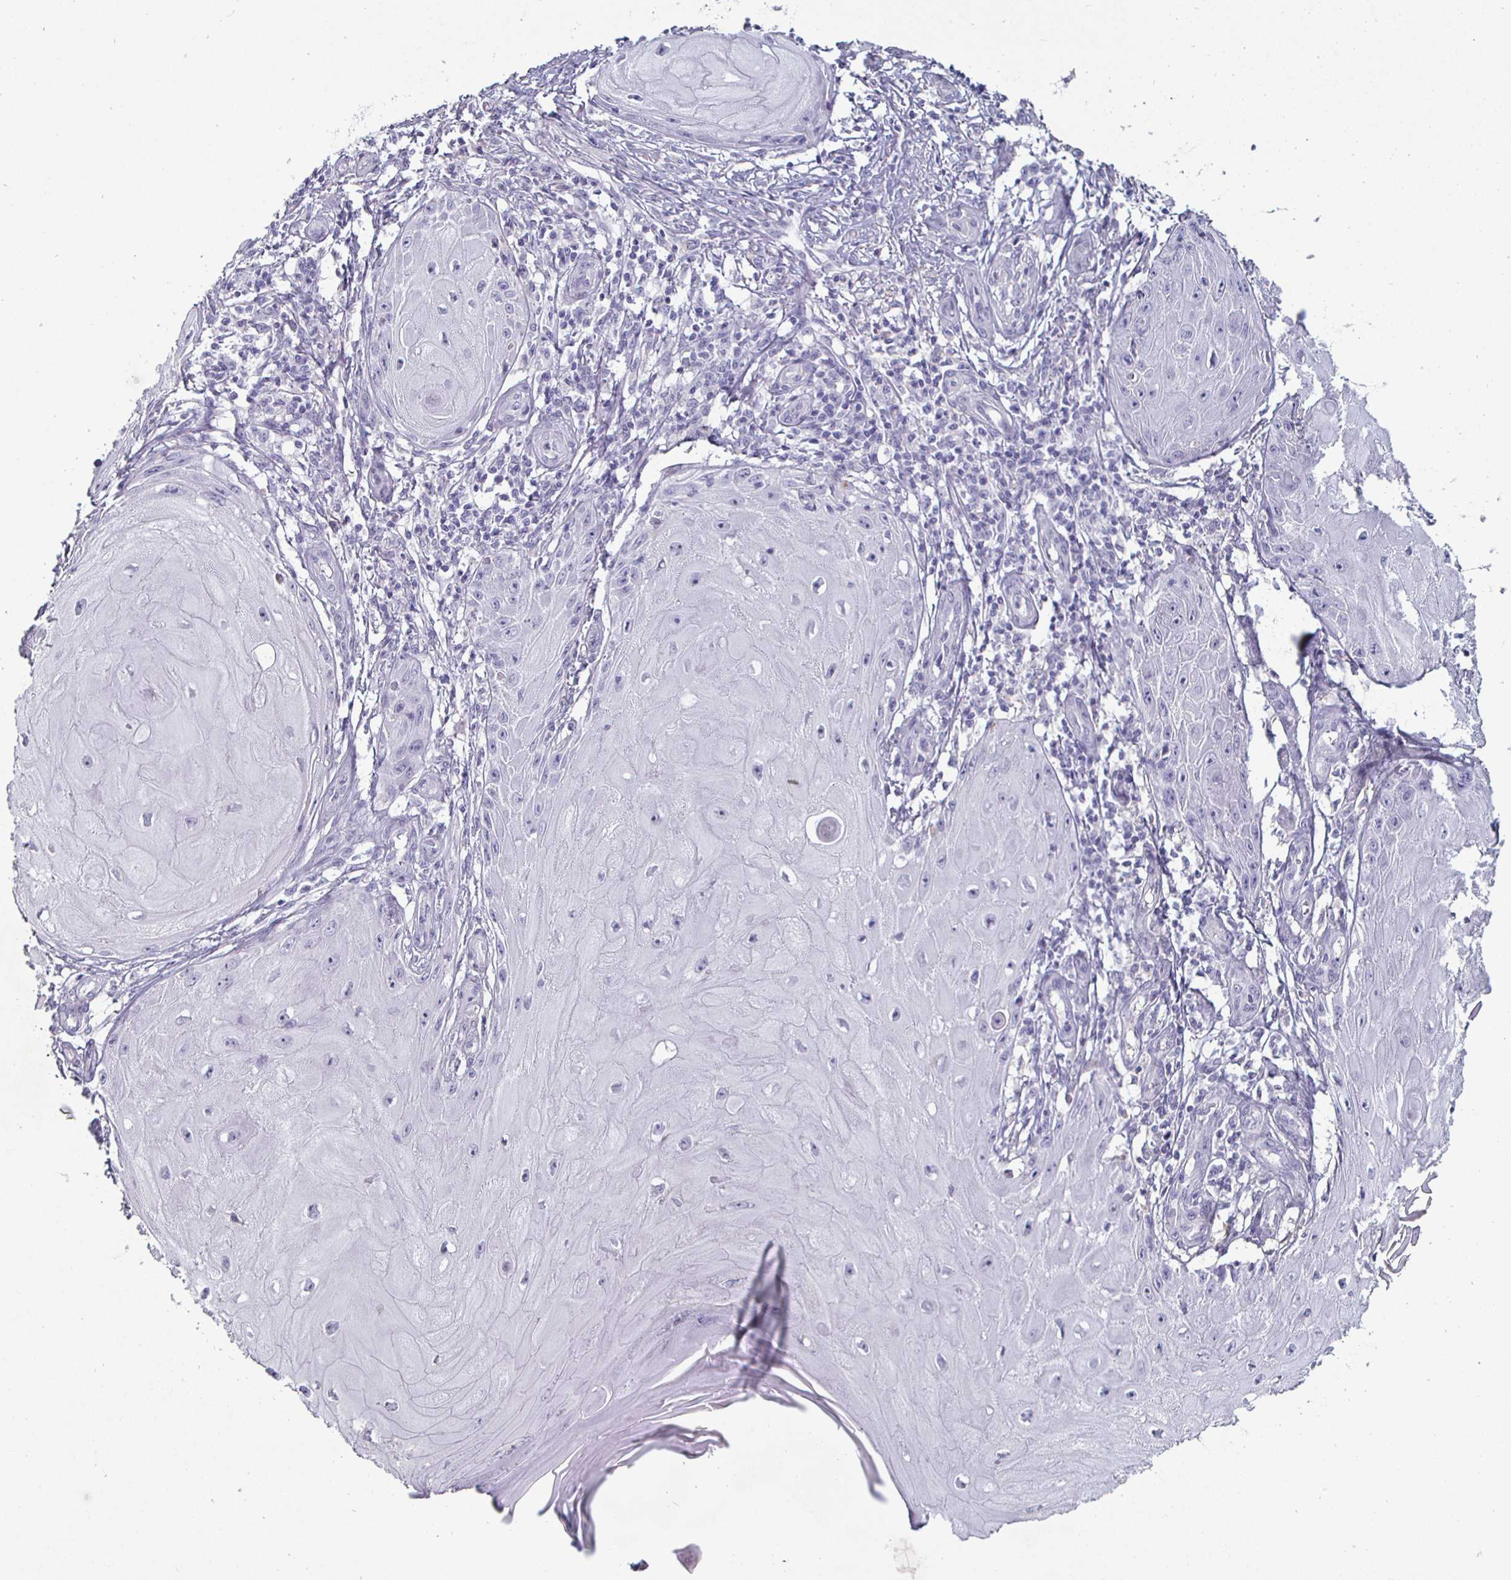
{"staining": {"intensity": "negative", "quantity": "none", "location": "none"}, "tissue": "skin cancer", "cell_type": "Tumor cells", "image_type": "cancer", "snomed": [{"axis": "morphology", "description": "Squamous cell carcinoma, NOS"}, {"axis": "topography", "description": "Skin"}], "caption": "IHC histopathology image of human skin cancer stained for a protein (brown), which shows no positivity in tumor cells. (DAB immunohistochemistry with hematoxylin counter stain).", "gene": "ENPP1", "patient": {"sex": "female", "age": 77}}